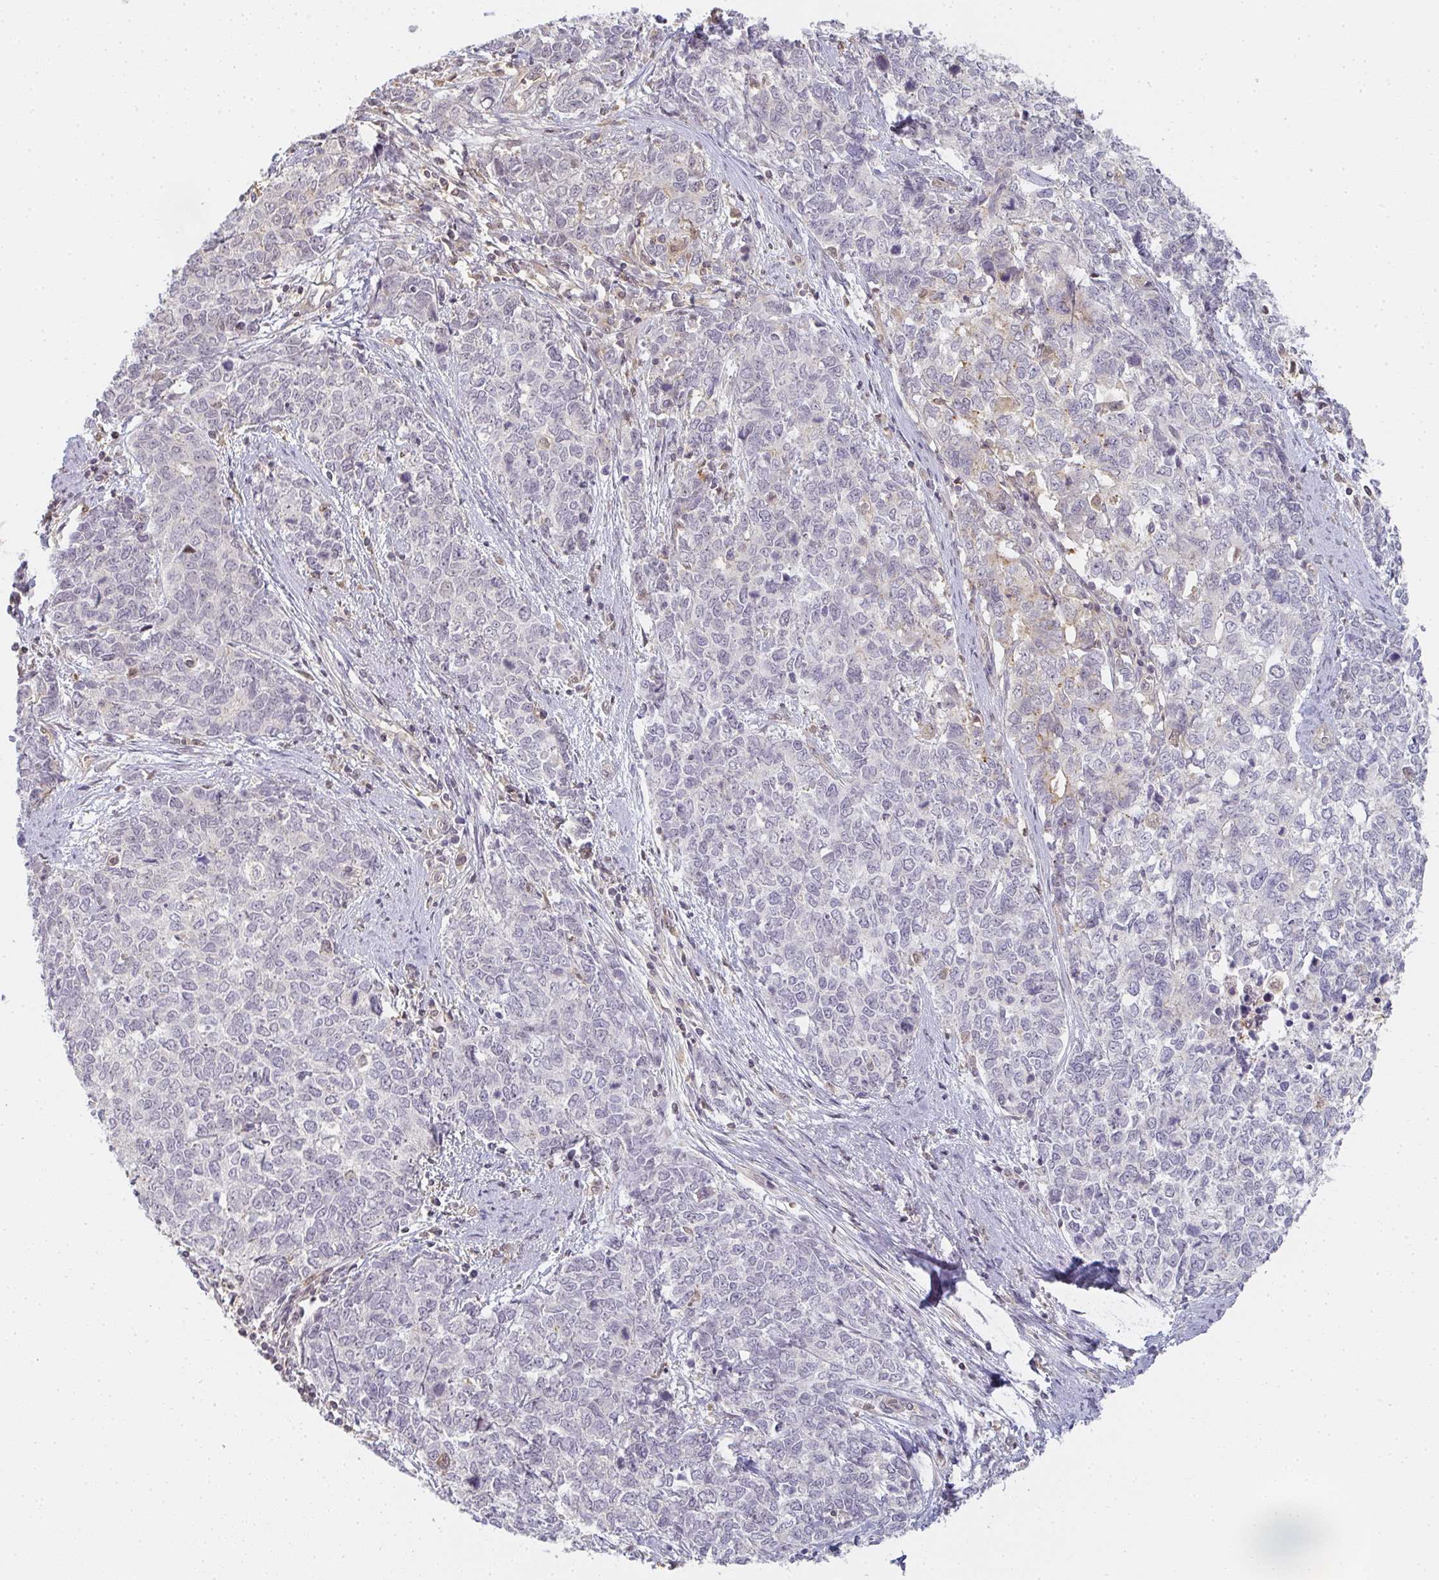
{"staining": {"intensity": "negative", "quantity": "none", "location": "none"}, "tissue": "cervical cancer", "cell_type": "Tumor cells", "image_type": "cancer", "snomed": [{"axis": "morphology", "description": "Adenocarcinoma, NOS"}, {"axis": "topography", "description": "Cervix"}], "caption": "Photomicrograph shows no significant protein staining in tumor cells of cervical adenocarcinoma.", "gene": "GSDMB", "patient": {"sex": "female", "age": 63}}